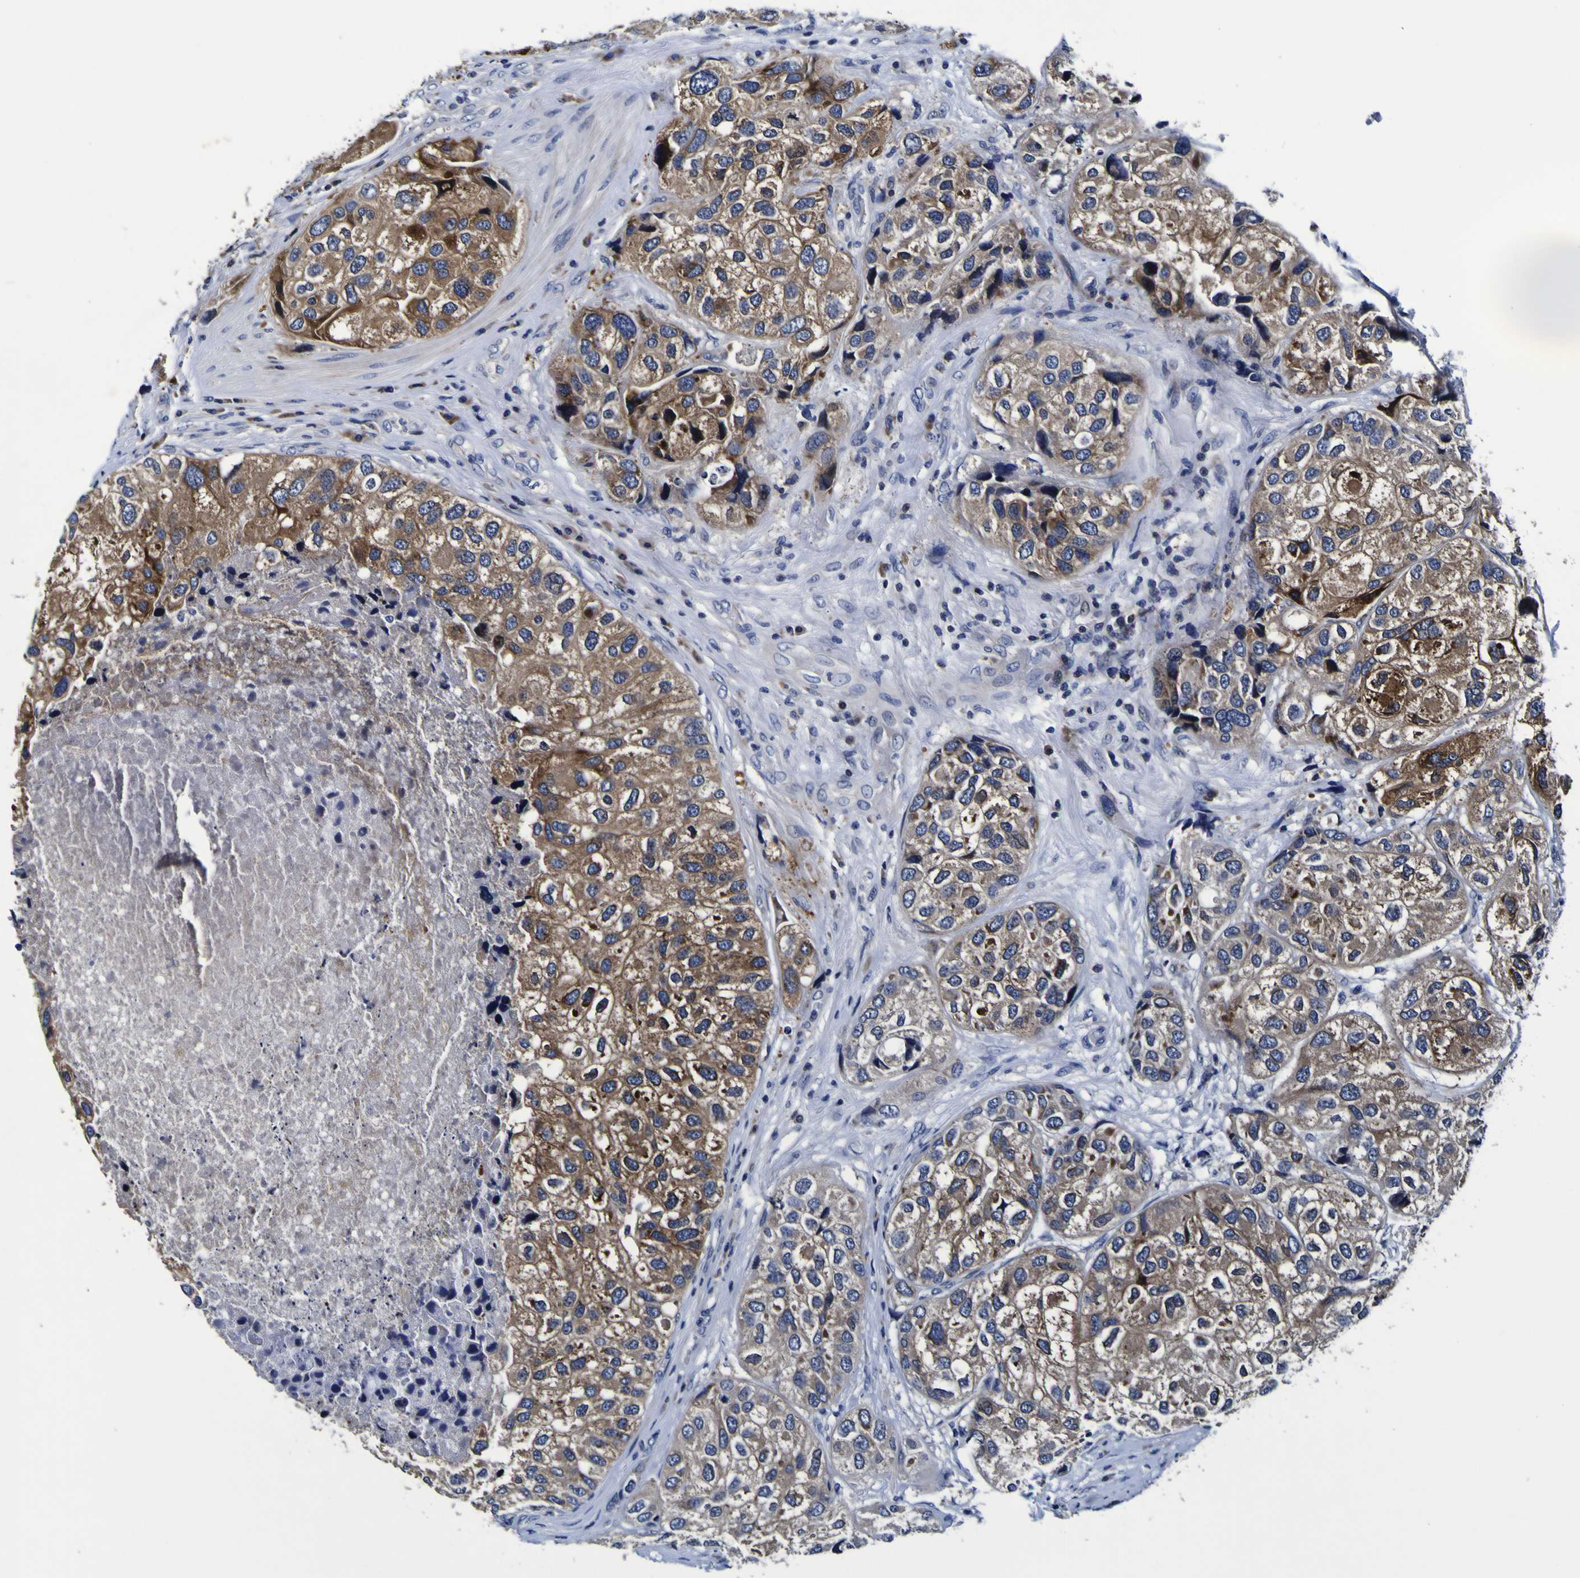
{"staining": {"intensity": "moderate", "quantity": ">75%", "location": "cytoplasmic/membranous"}, "tissue": "urothelial cancer", "cell_type": "Tumor cells", "image_type": "cancer", "snomed": [{"axis": "morphology", "description": "Urothelial carcinoma, High grade"}, {"axis": "topography", "description": "Urinary bladder"}], "caption": "DAB immunohistochemical staining of human high-grade urothelial carcinoma exhibits moderate cytoplasmic/membranous protein staining in approximately >75% of tumor cells.", "gene": "SORCS1", "patient": {"sex": "female", "age": 64}}